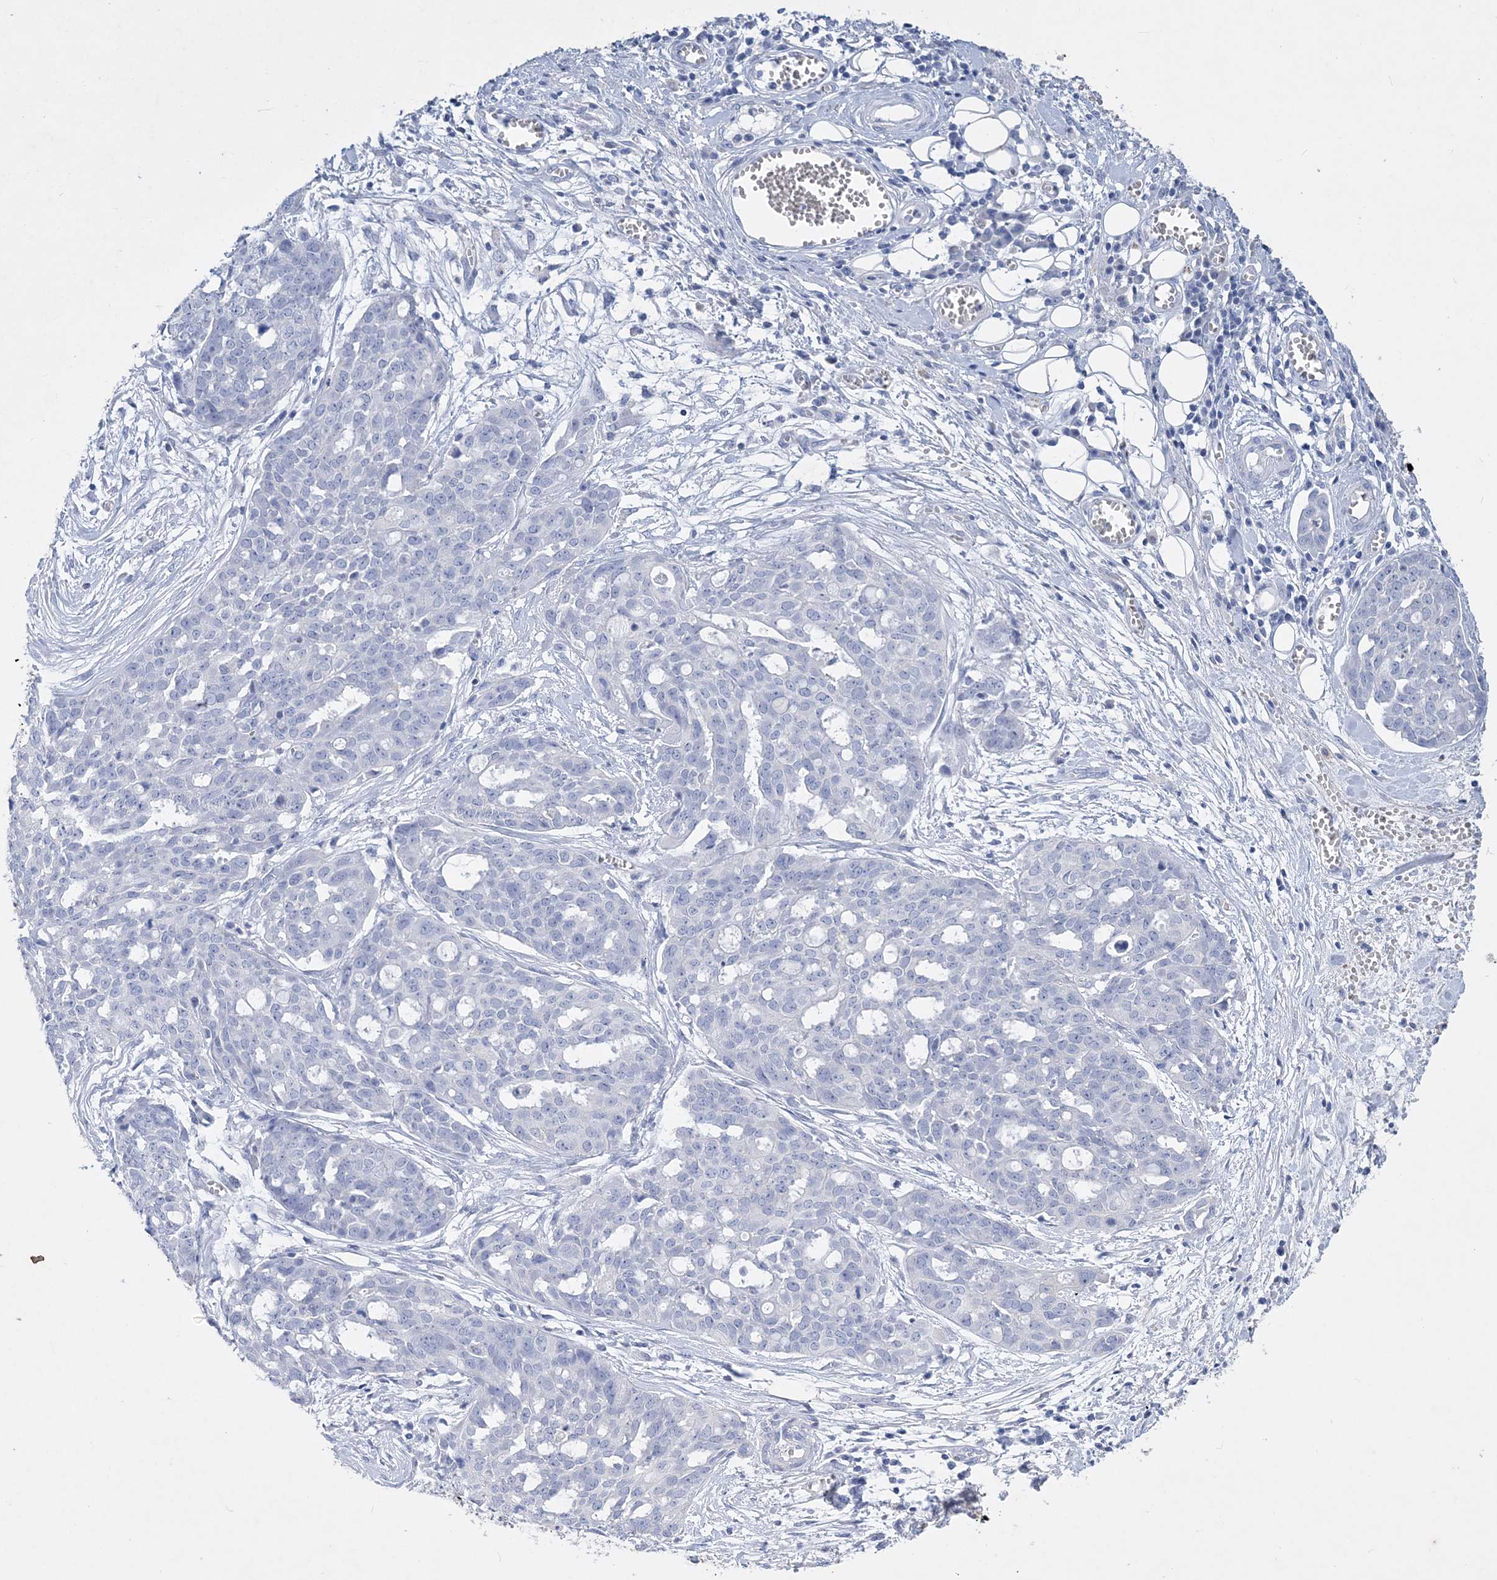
{"staining": {"intensity": "negative", "quantity": "none", "location": "none"}, "tissue": "ovarian cancer", "cell_type": "Tumor cells", "image_type": "cancer", "snomed": [{"axis": "morphology", "description": "Cystadenocarcinoma, serous, NOS"}, {"axis": "topography", "description": "Soft tissue"}, {"axis": "topography", "description": "Ovary"}], "caption": "The IHC photomicrograph has no significant staining in tumor cells of ovarian cancer tissue.", "gene": "COPS8", "patient": {"sex": "female", "age": 57}}